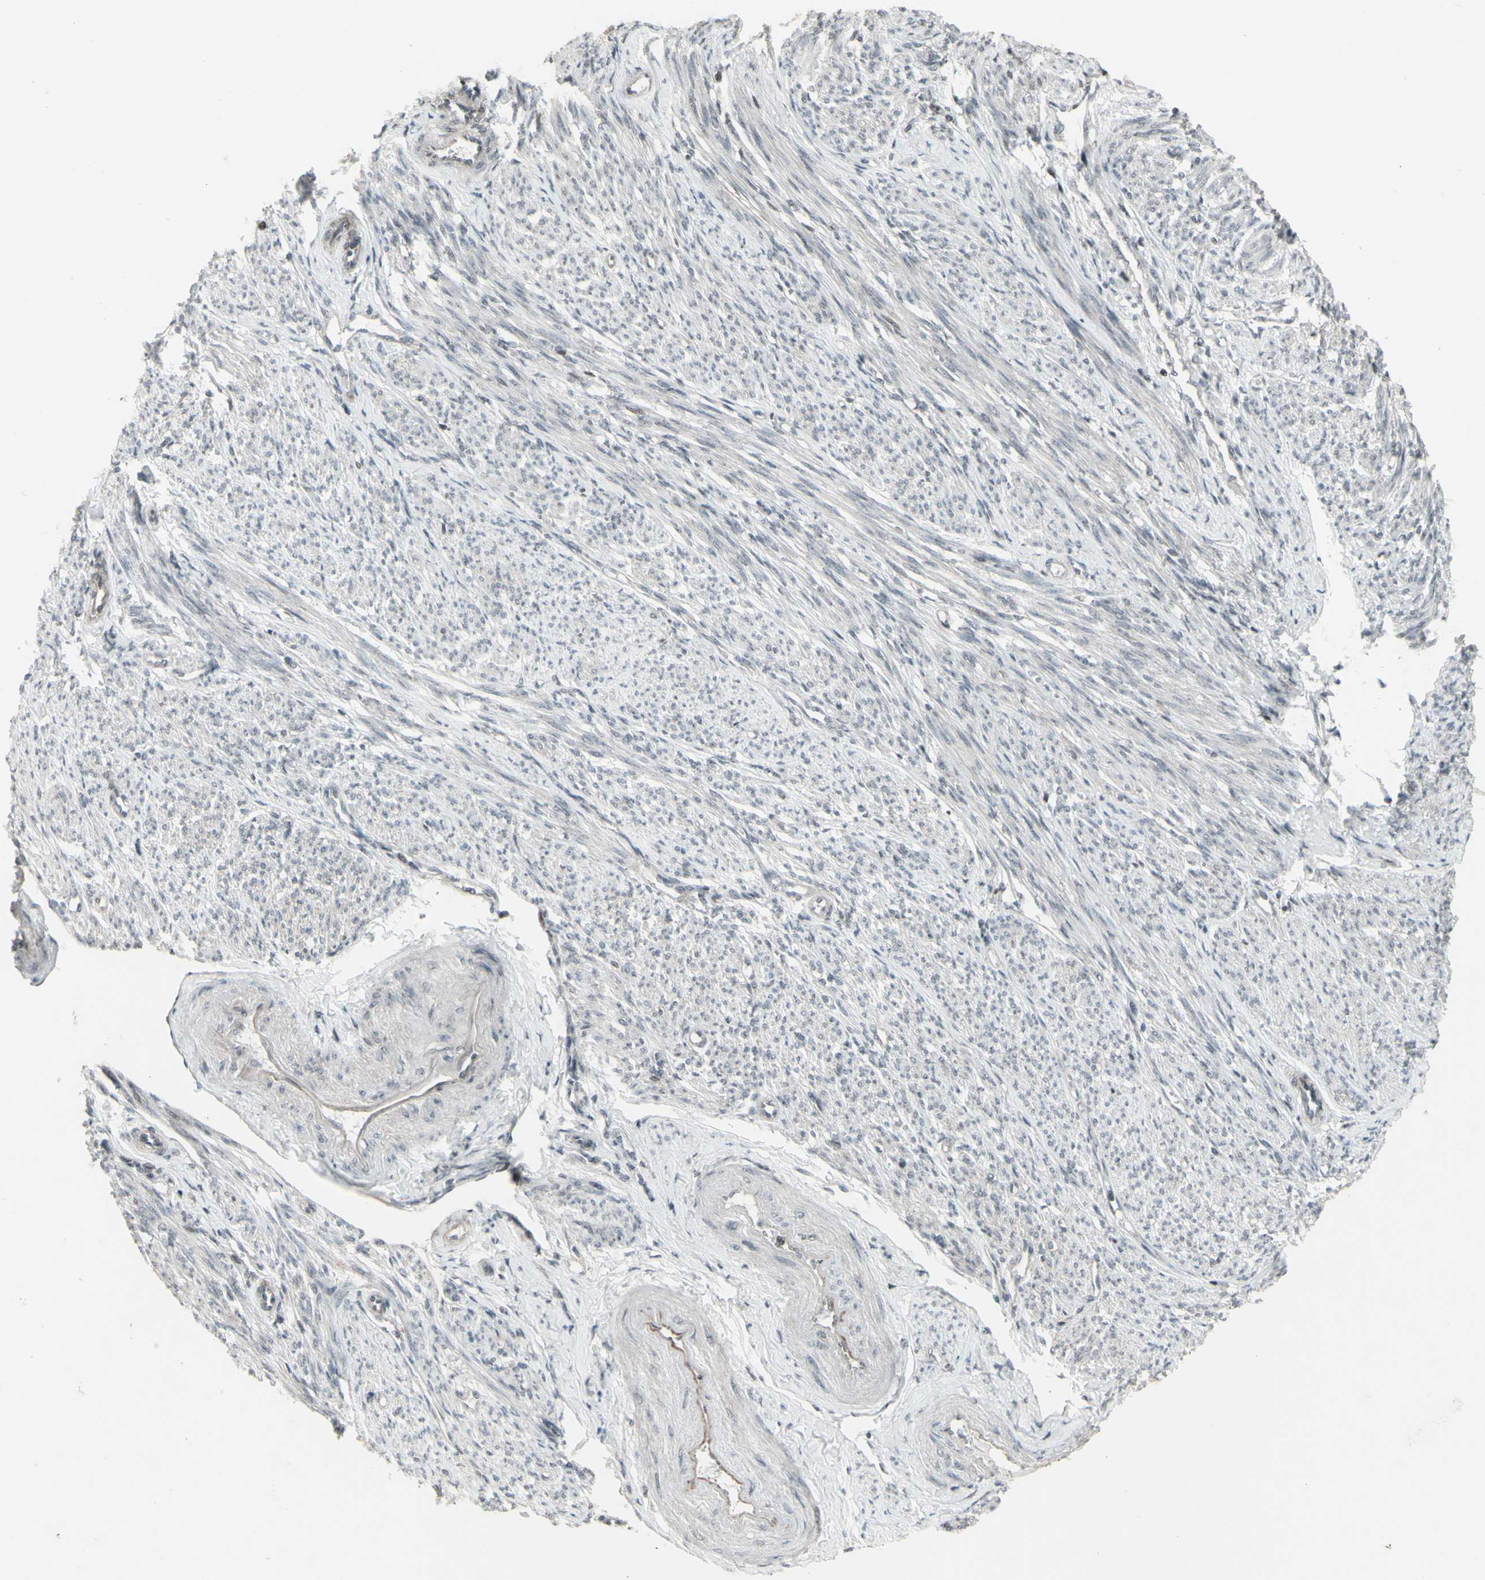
{"staining": {"intensity": "moderate", "quantity": "25%-75%", "location": "cytoplasmic/membranous,nuclear"}, "tissue": "smooth muscle", "cell_type": "Smooth muscle cells", "image_type": "normal", "snomed": [{"axis": "morphology", "description": "Normal tissue, NOS"}, {"axis": "topography", "description": "Smooth muscle"}], "caption": "Immunohistochemical staining of benign smooth muscle displays 25%-75% levels of moderate cytoplasmic/membranous,nuclear protein positivity in approximately 25%-75% of smooth muscle cells. The staining was performed using DAB (3,3'-diaminobenzidine), with brown indicating positive protein expression. Nuclei are stained blue with hematoxylin.", "gene": "SUPT6H", "patient": {"sex": "female", "age": 65}}